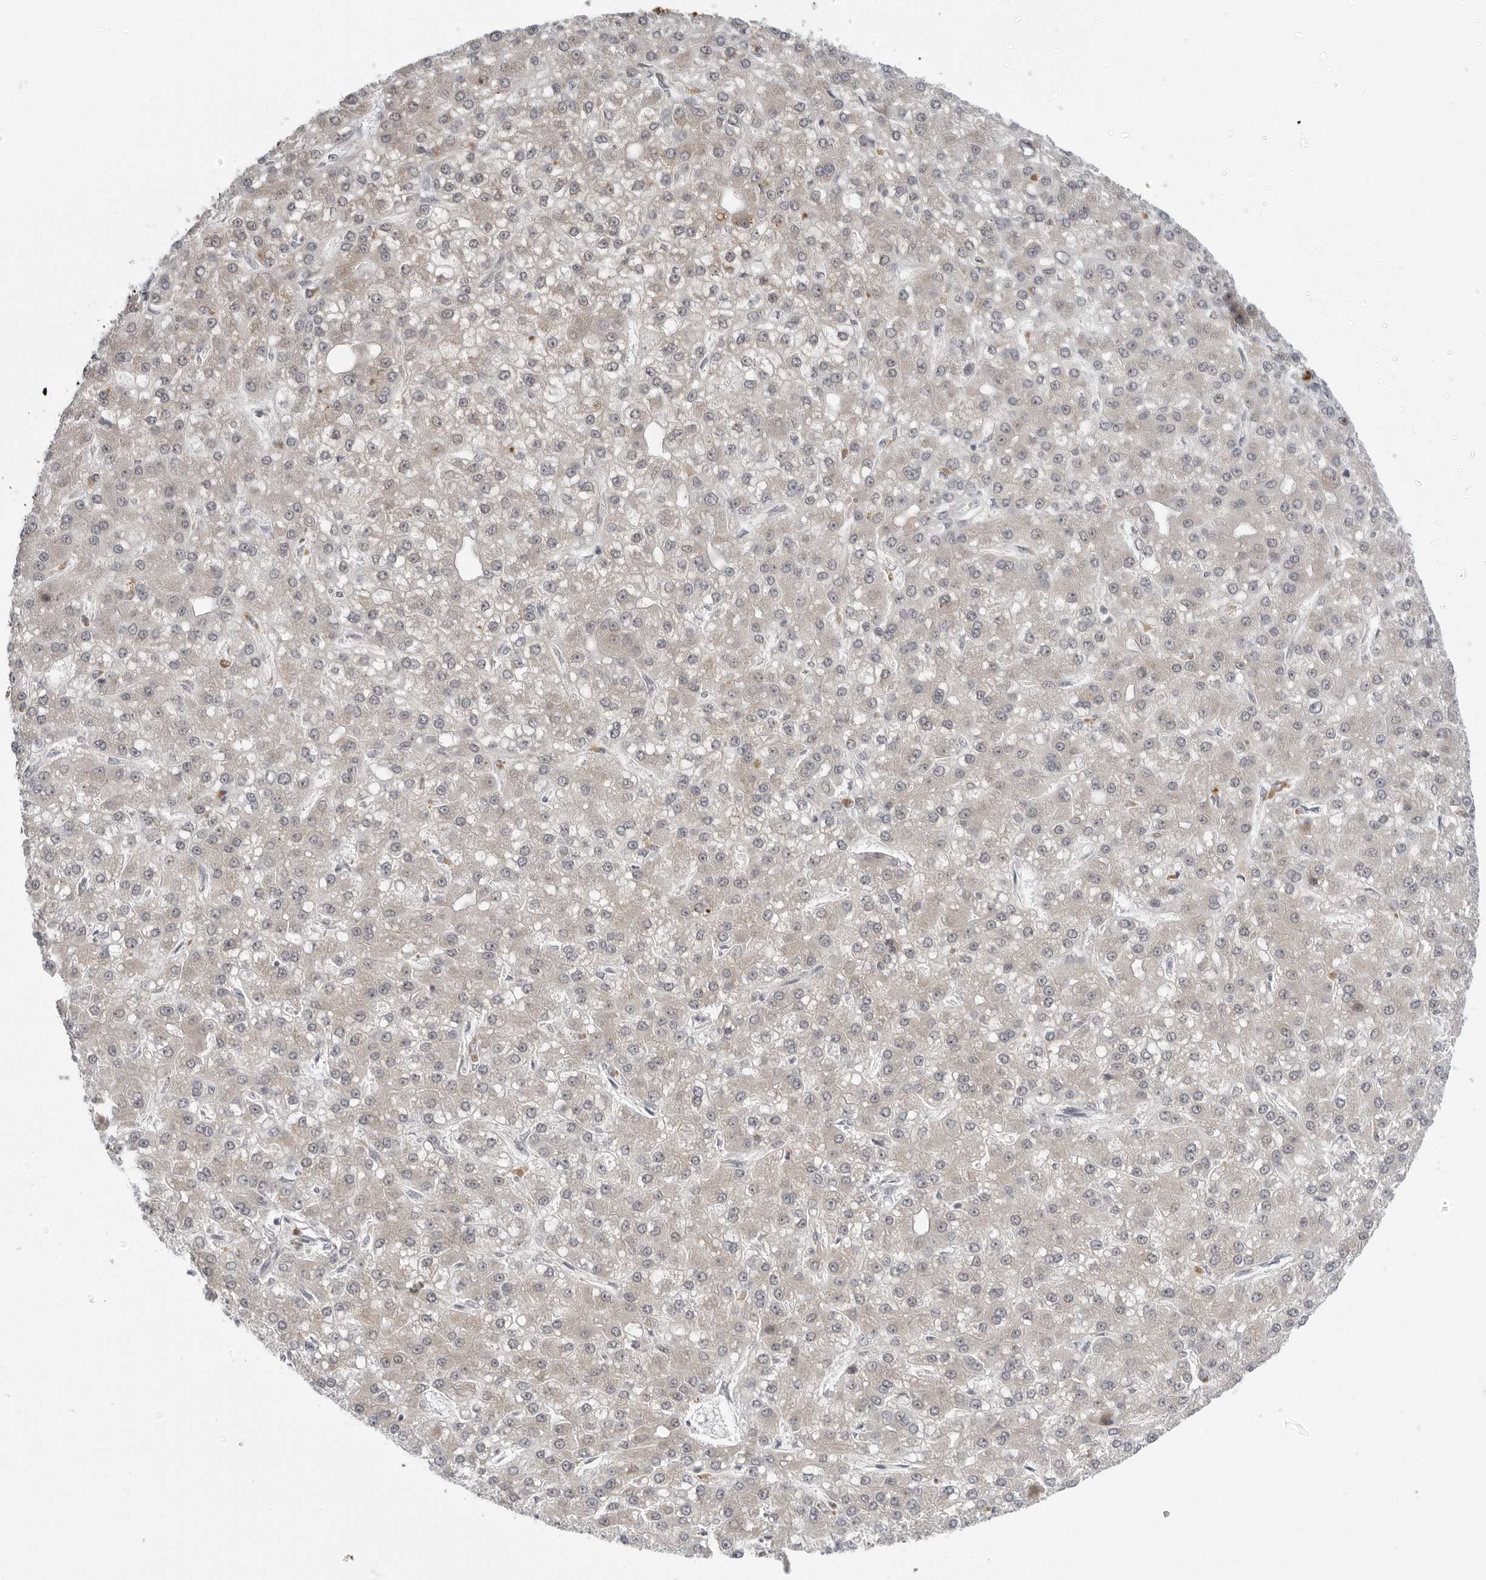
{"staining": {"intensity": "moderate", "quantity": "25%-75%", "location": "cytoplasmic/membranous"}, "tissue": "liver cancer", "cell_type": "Tumor cells", "image_type": "cancer", "snomed": [{"axis": "morphology", "description": "Carcinoma, Hepatocellular, NOS"}, {"axis": "topography", "description": "Liver"}], "caption": "Tumor cells reveal moderate cytoplasmic/membranous positivity in about 25%-75% of cells in liver cancer (hepatocellular carcinoma).", "gene": "SUGCT", "patient": {"sex": "male", "age": 67}}